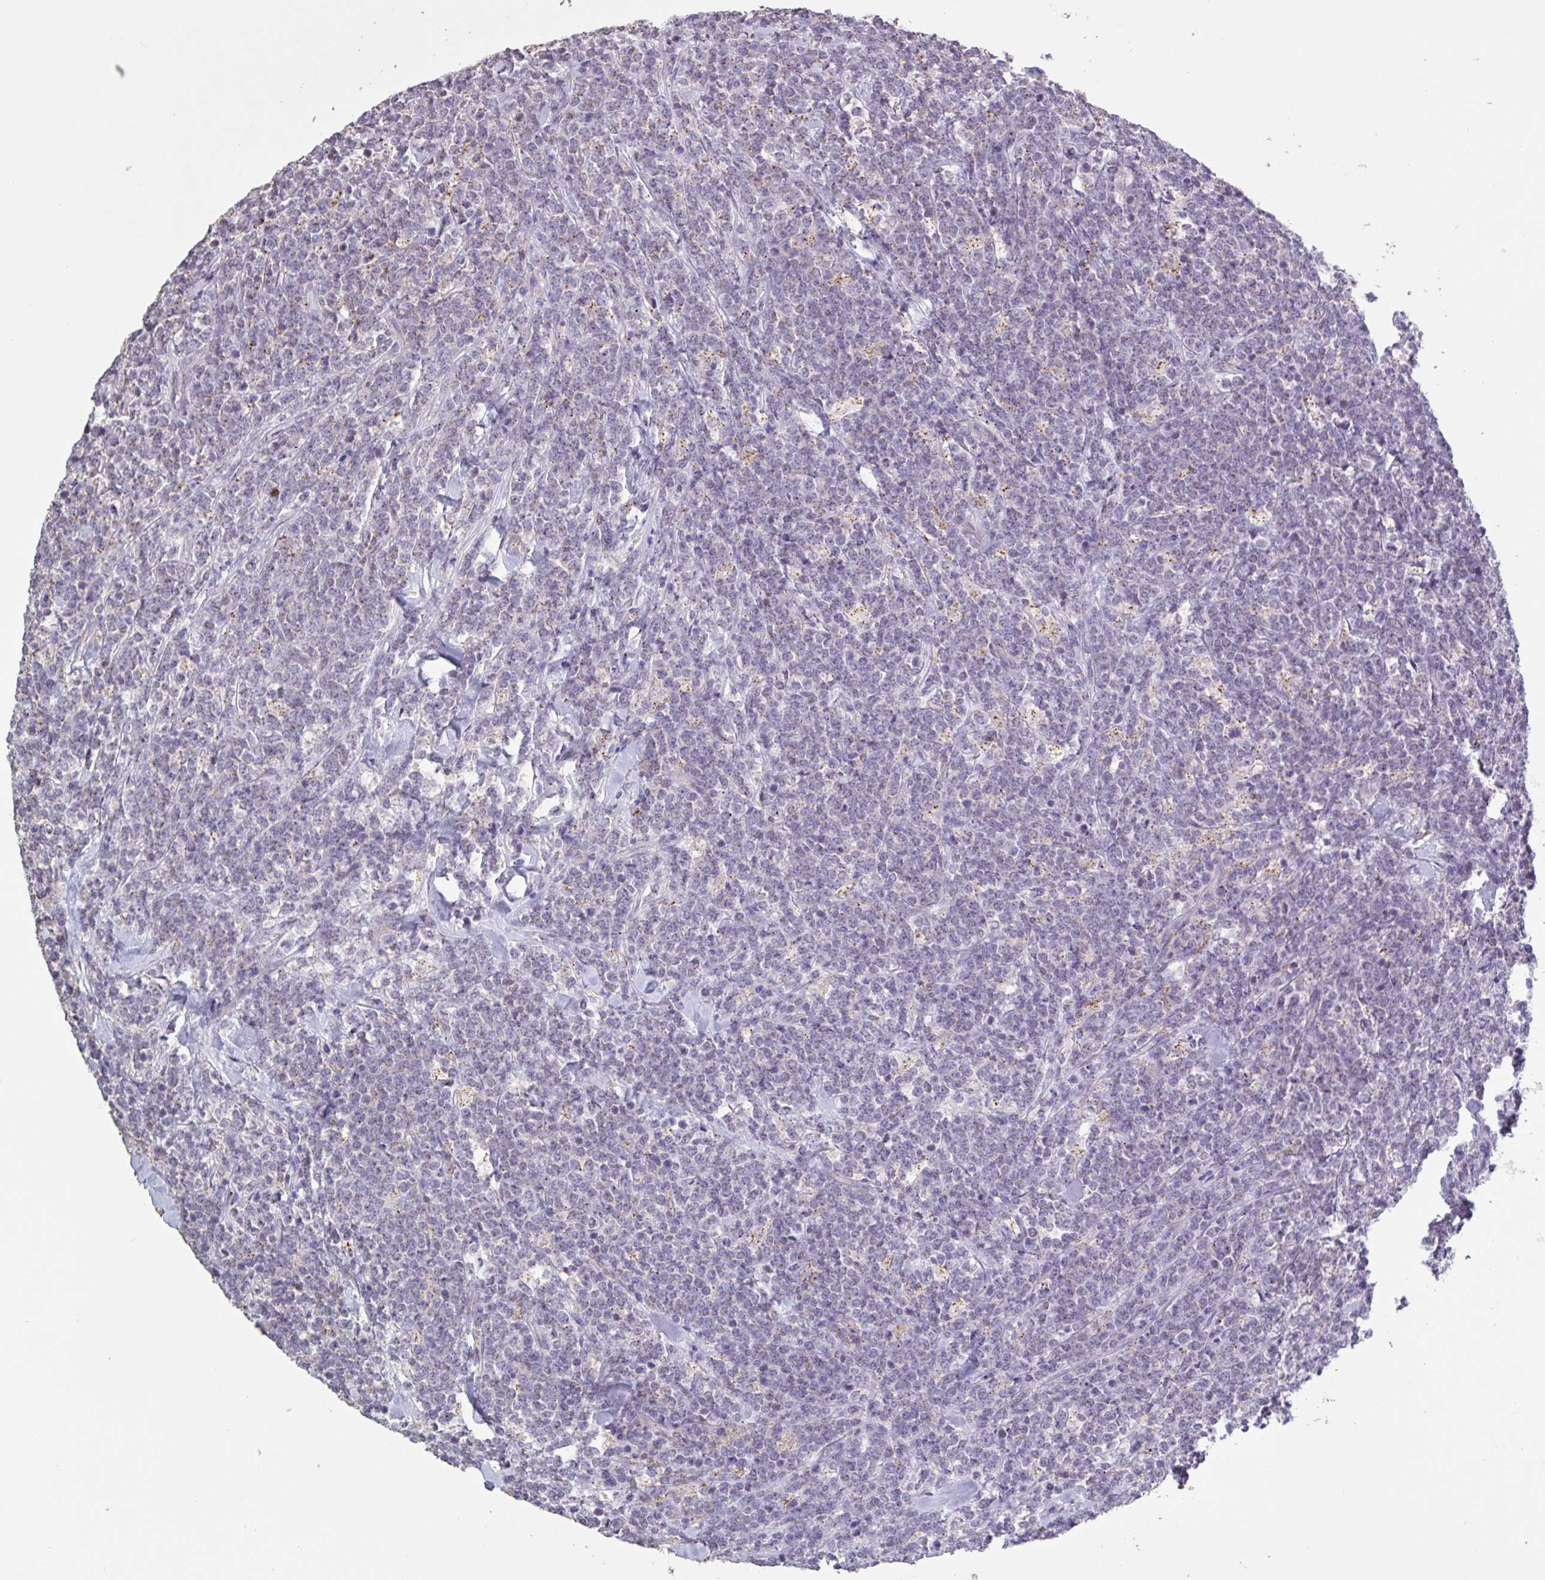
{"staining": {"intensity": "negative", "quantity": "none", "location": "none"}, "tissue": "lymphoma", "cell_type": "Tumor cells", "image_type": "cancer", "snomed": [{"axis": "morphology", "description": "Malignant lymphoma, non-Hodgkin's type, High grade"}, {"axis": "topography", "description": "Small intestine"}, {"axis": "topography", "description": "Colon"}], "caption": "Human lymphoma stained for a protein using IHC shows no staining in tumor cells.", "gene": "CHMP5", "patient": {"sex": "male", "age": 8}}